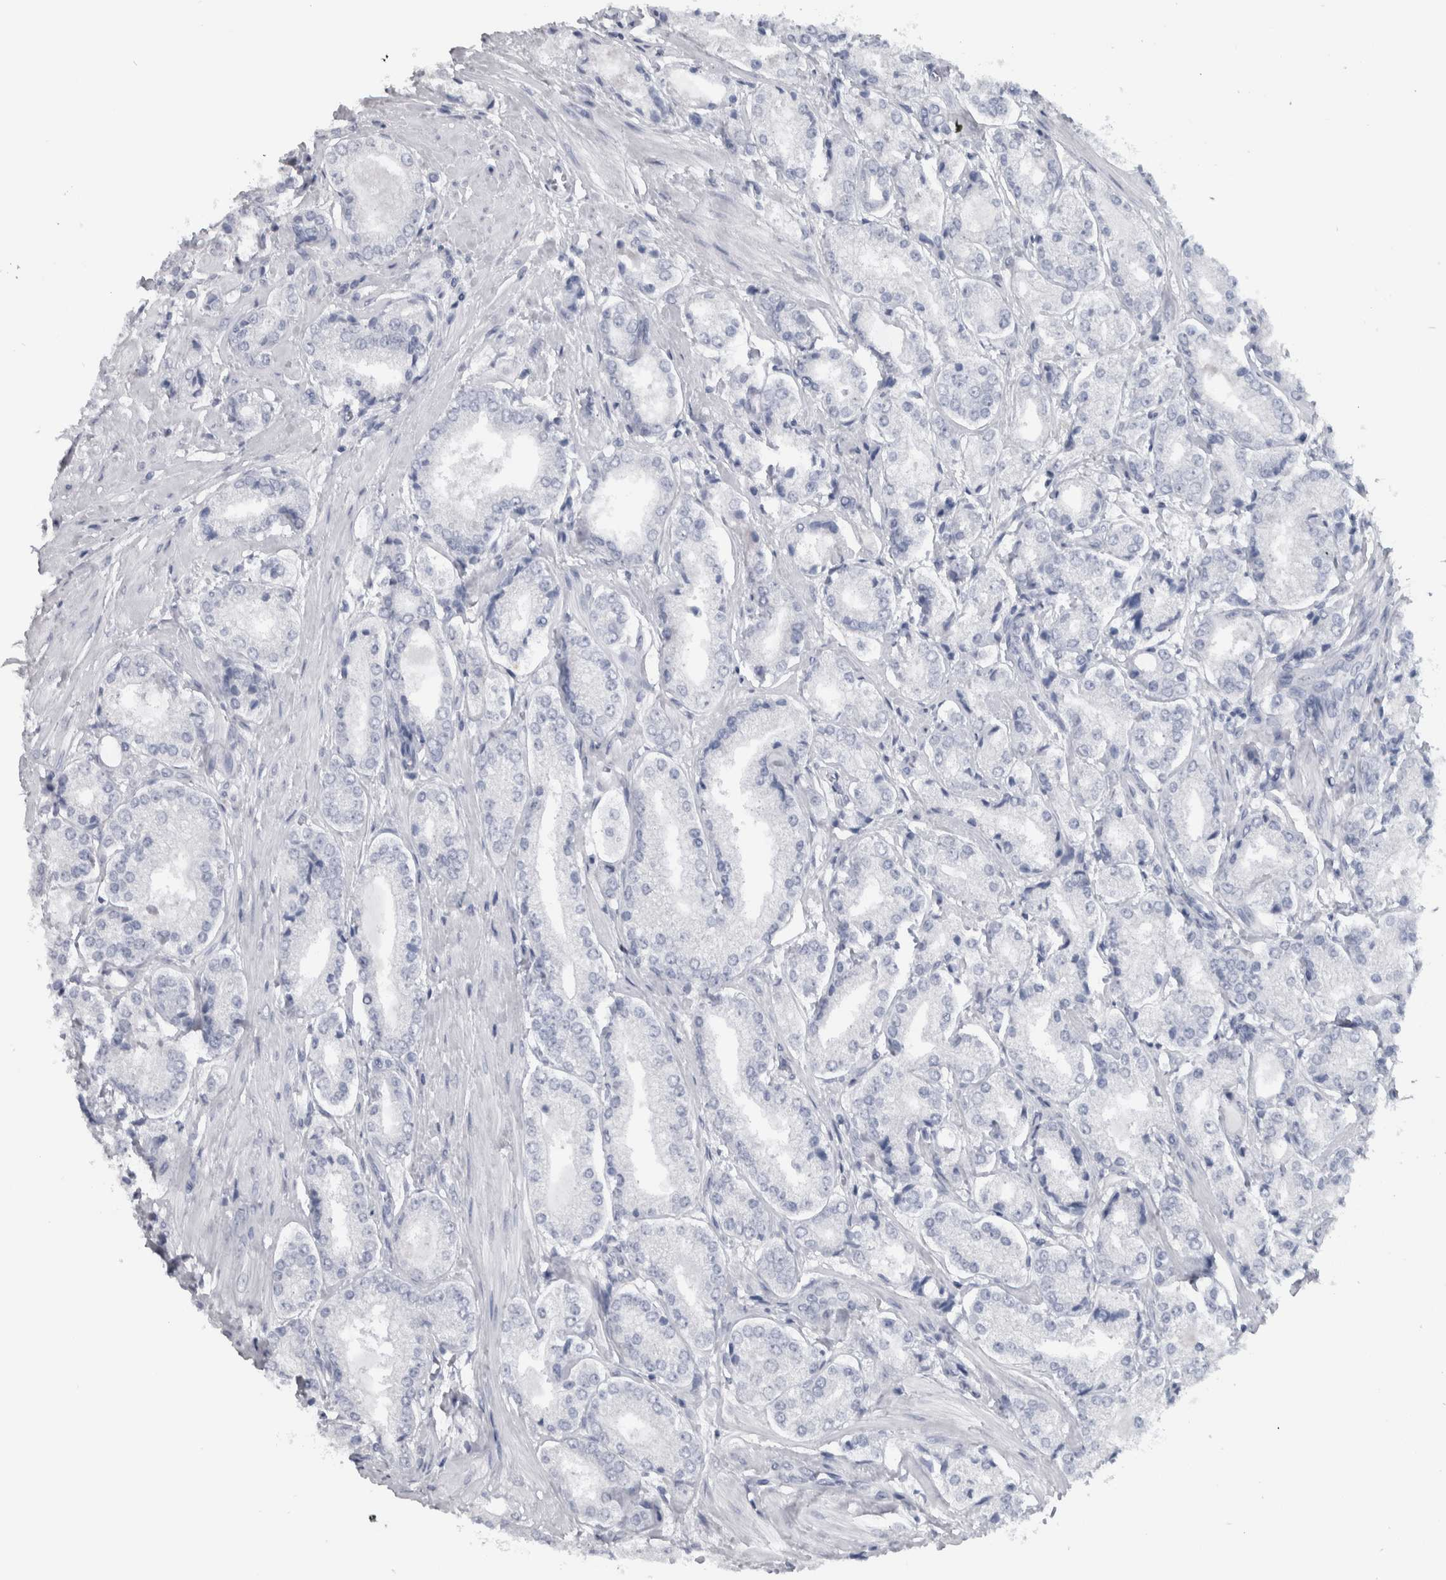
{"staining": {"intensity": "negative", "quantity": "none", "location": "none"}, "tissue": "prostate cancer", "cell_type": "Tumor cells", "image_type": "cancer", "snomed": [{"axis": "morphology", "description": "Adenocarcinoma, Low grade"}, {"axis": "topography", "description": "Prostate"}], "caption": "An IHC micrograph of low-grade adenocarcinoma (prostate) is shown. There is no staining in tumor cells of low-grade adenocarcinoma (prostate).", "gene": "CDH17", "patient": {"sex": "male", "age": 62}}